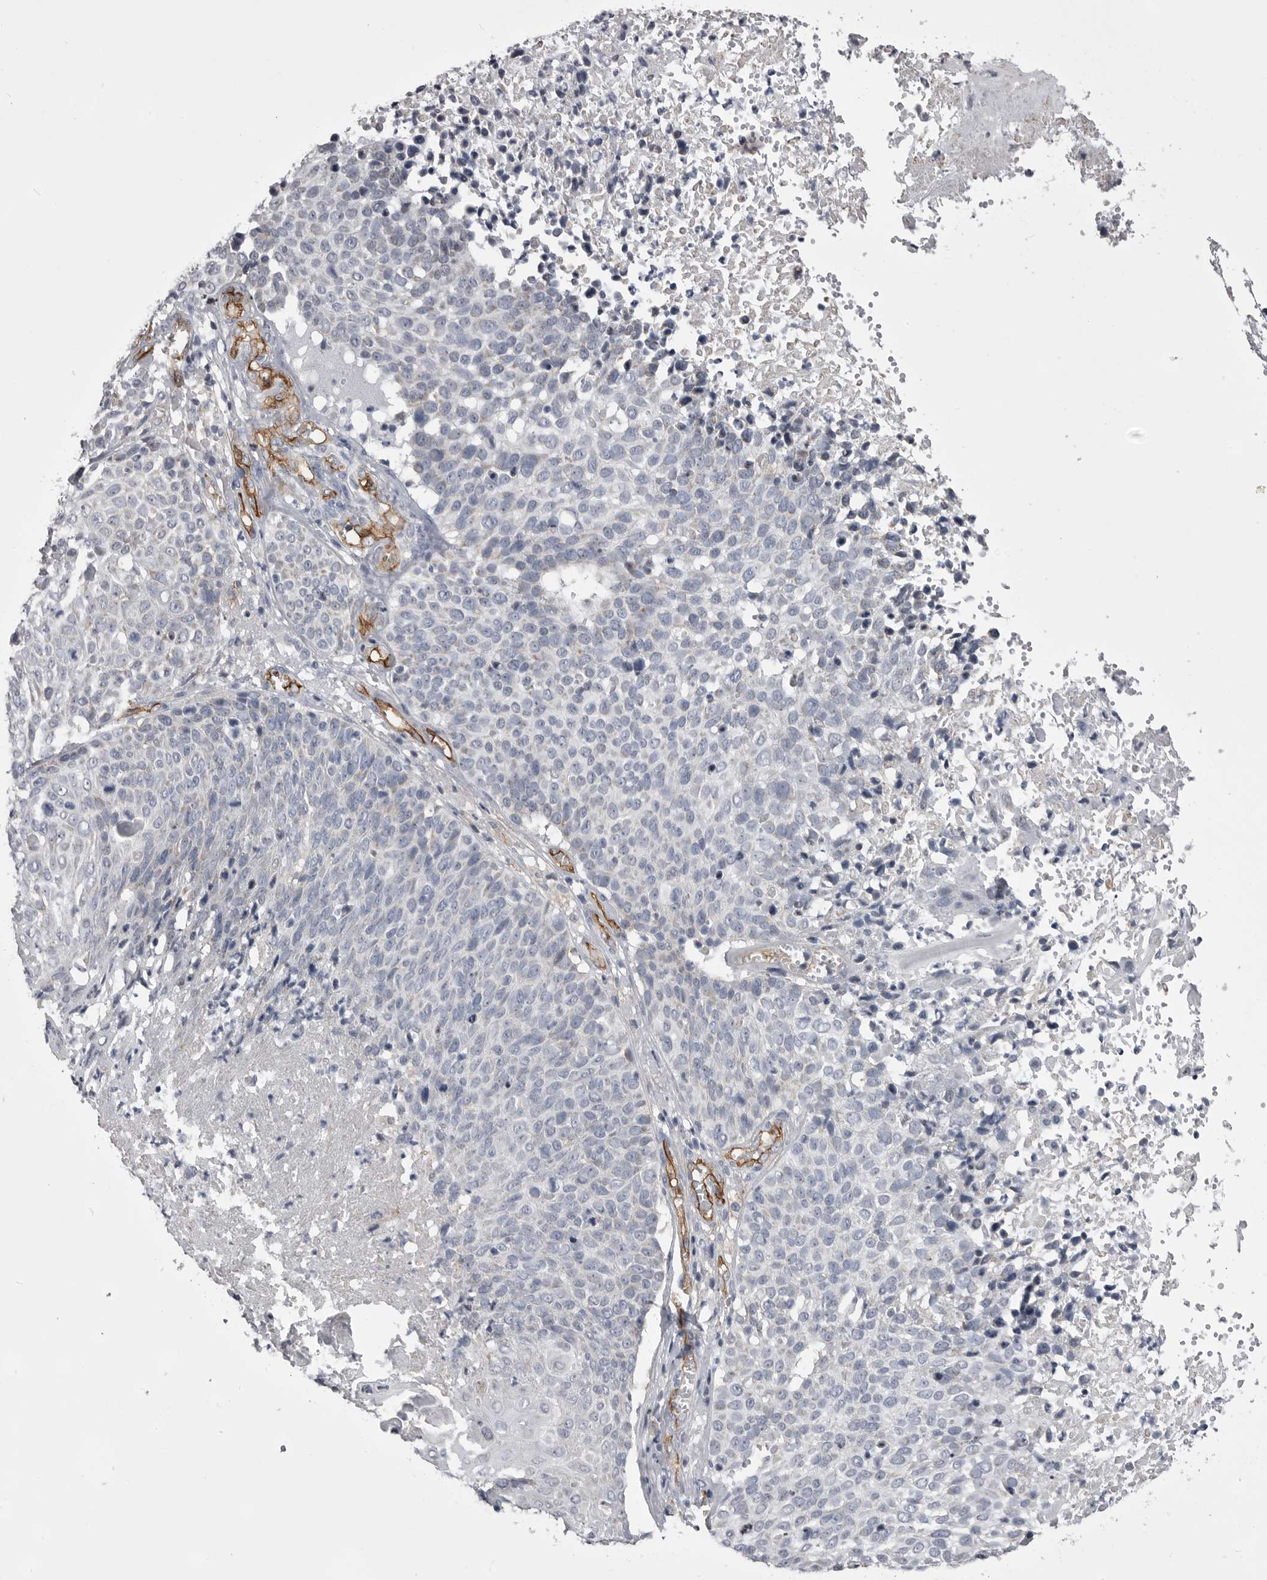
{"staining": {"intensity": "negative", "quantity": "none", "location": "none"}, "tissue": "cervical cancer", "cell_type": "Tumor cells", "image_type": "cancer", "snomed": [{"axis": "morphology", "description": "Squamous cell carcinoma, NOS"}, {"axis": "topography", "description": "Cervix"}], "caption": "Squamous cell carcinoma (cervical) was stained to show a protein in brown. There is no significant expression in tumor cells. (Brightfield microscopy of DAB (3,3'-diaminobenzidine) immunohistochemistry at high magnification).", "gene": "OPLAH", "patient": {"sex": "female", "age": 74}}